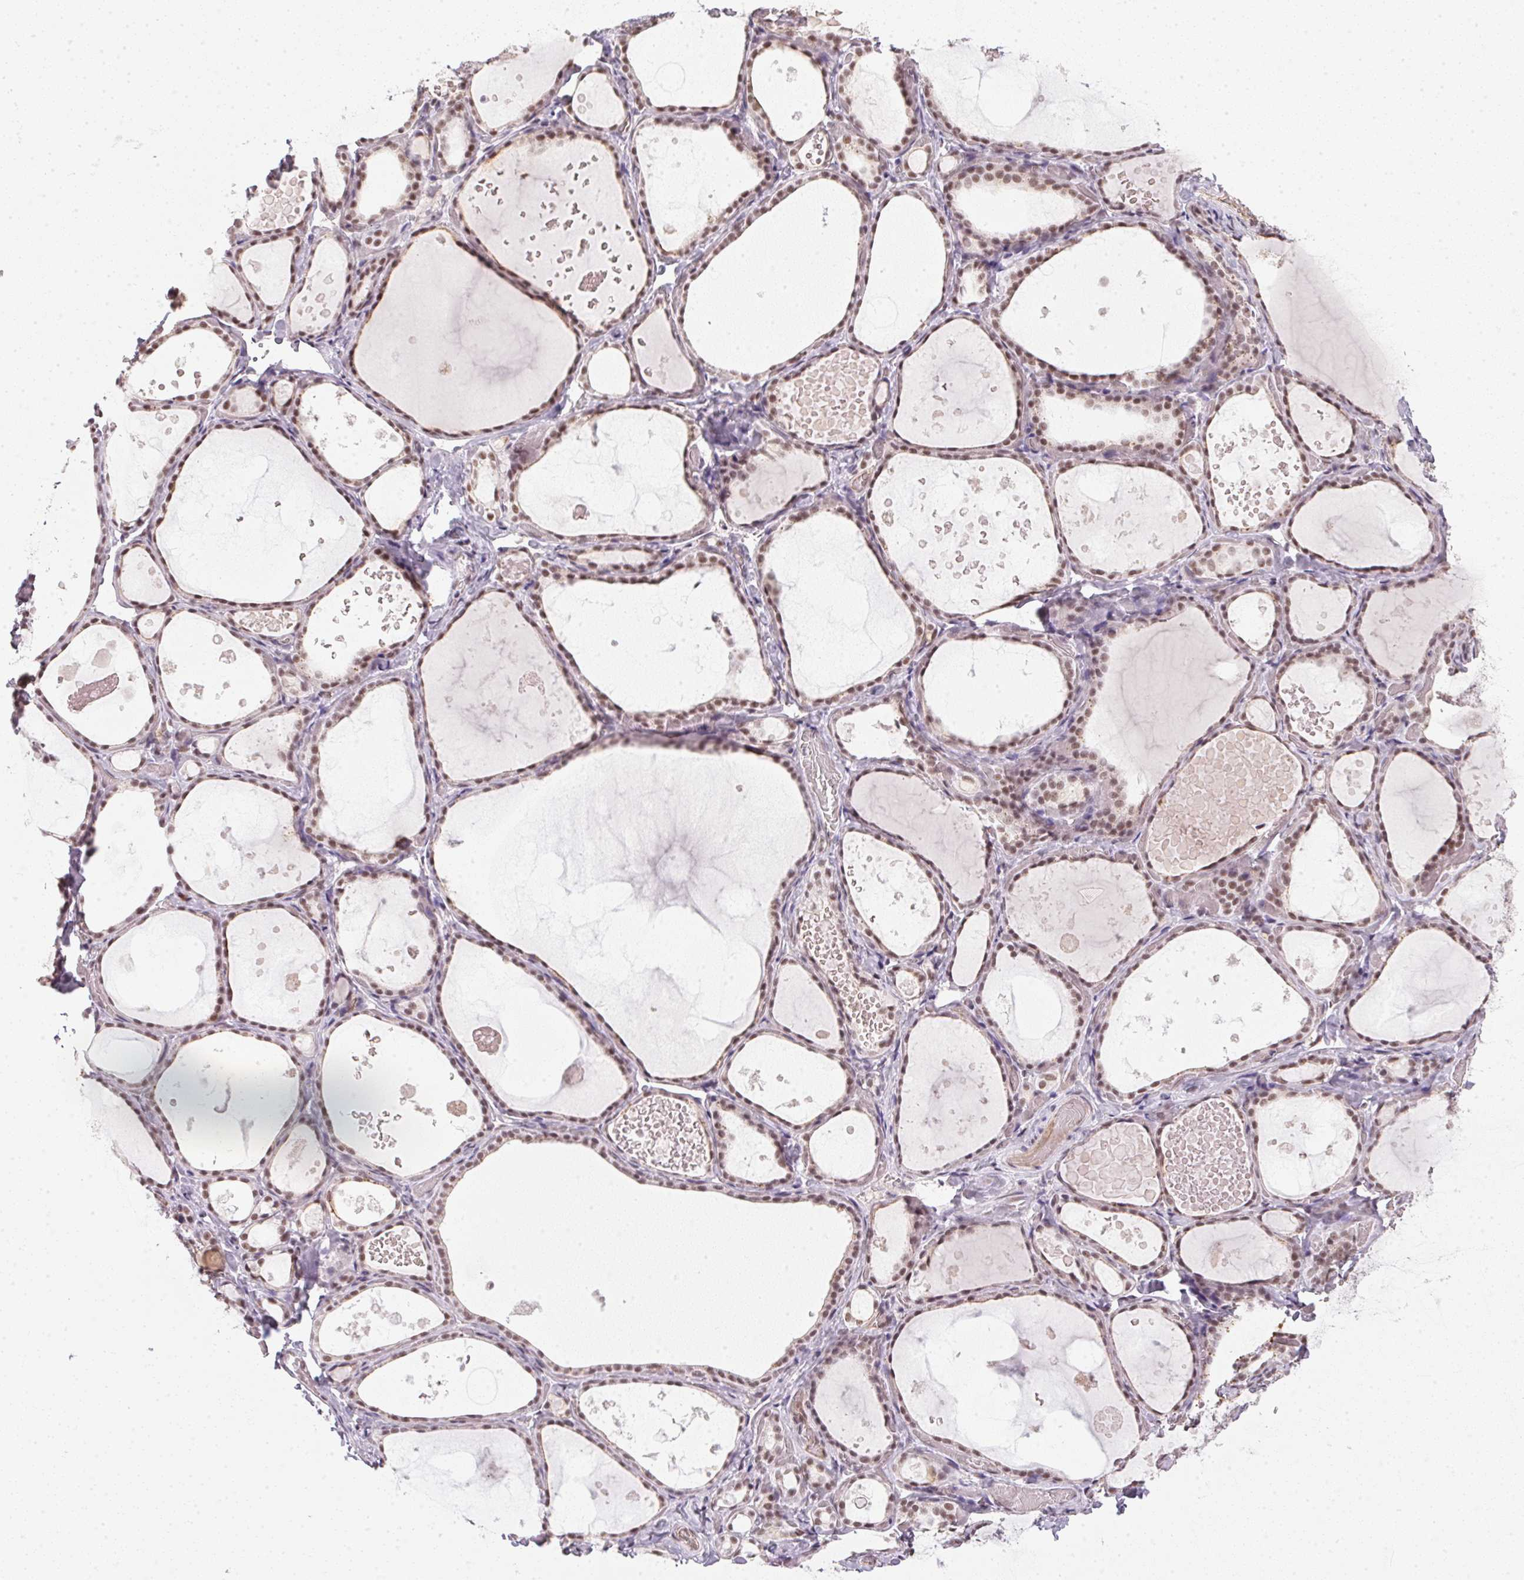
{"staining": {"intensity": "moderate", "quantity": ">75%", "location": "nuclear"}, "tissue": "thyroid gland", "cell_type": "Glandular cells", "image_type": "normal", "snomed": [{"axis": "morphology", "description": "Normal tissue, NOS"}, {"axis": "topography", "description": "Thyroid gland"}], "caption": "A medium amount of moderate nuclear positivity is identified in approximately >75% of glandular cells in benign thyroid gland. (Stains: DAB in brown, nuclei in blue, Microscopy: brightfield microscopy at high magnification).", "gene": "SRSF7", "patient": {"sex": "female", "age": 56}}